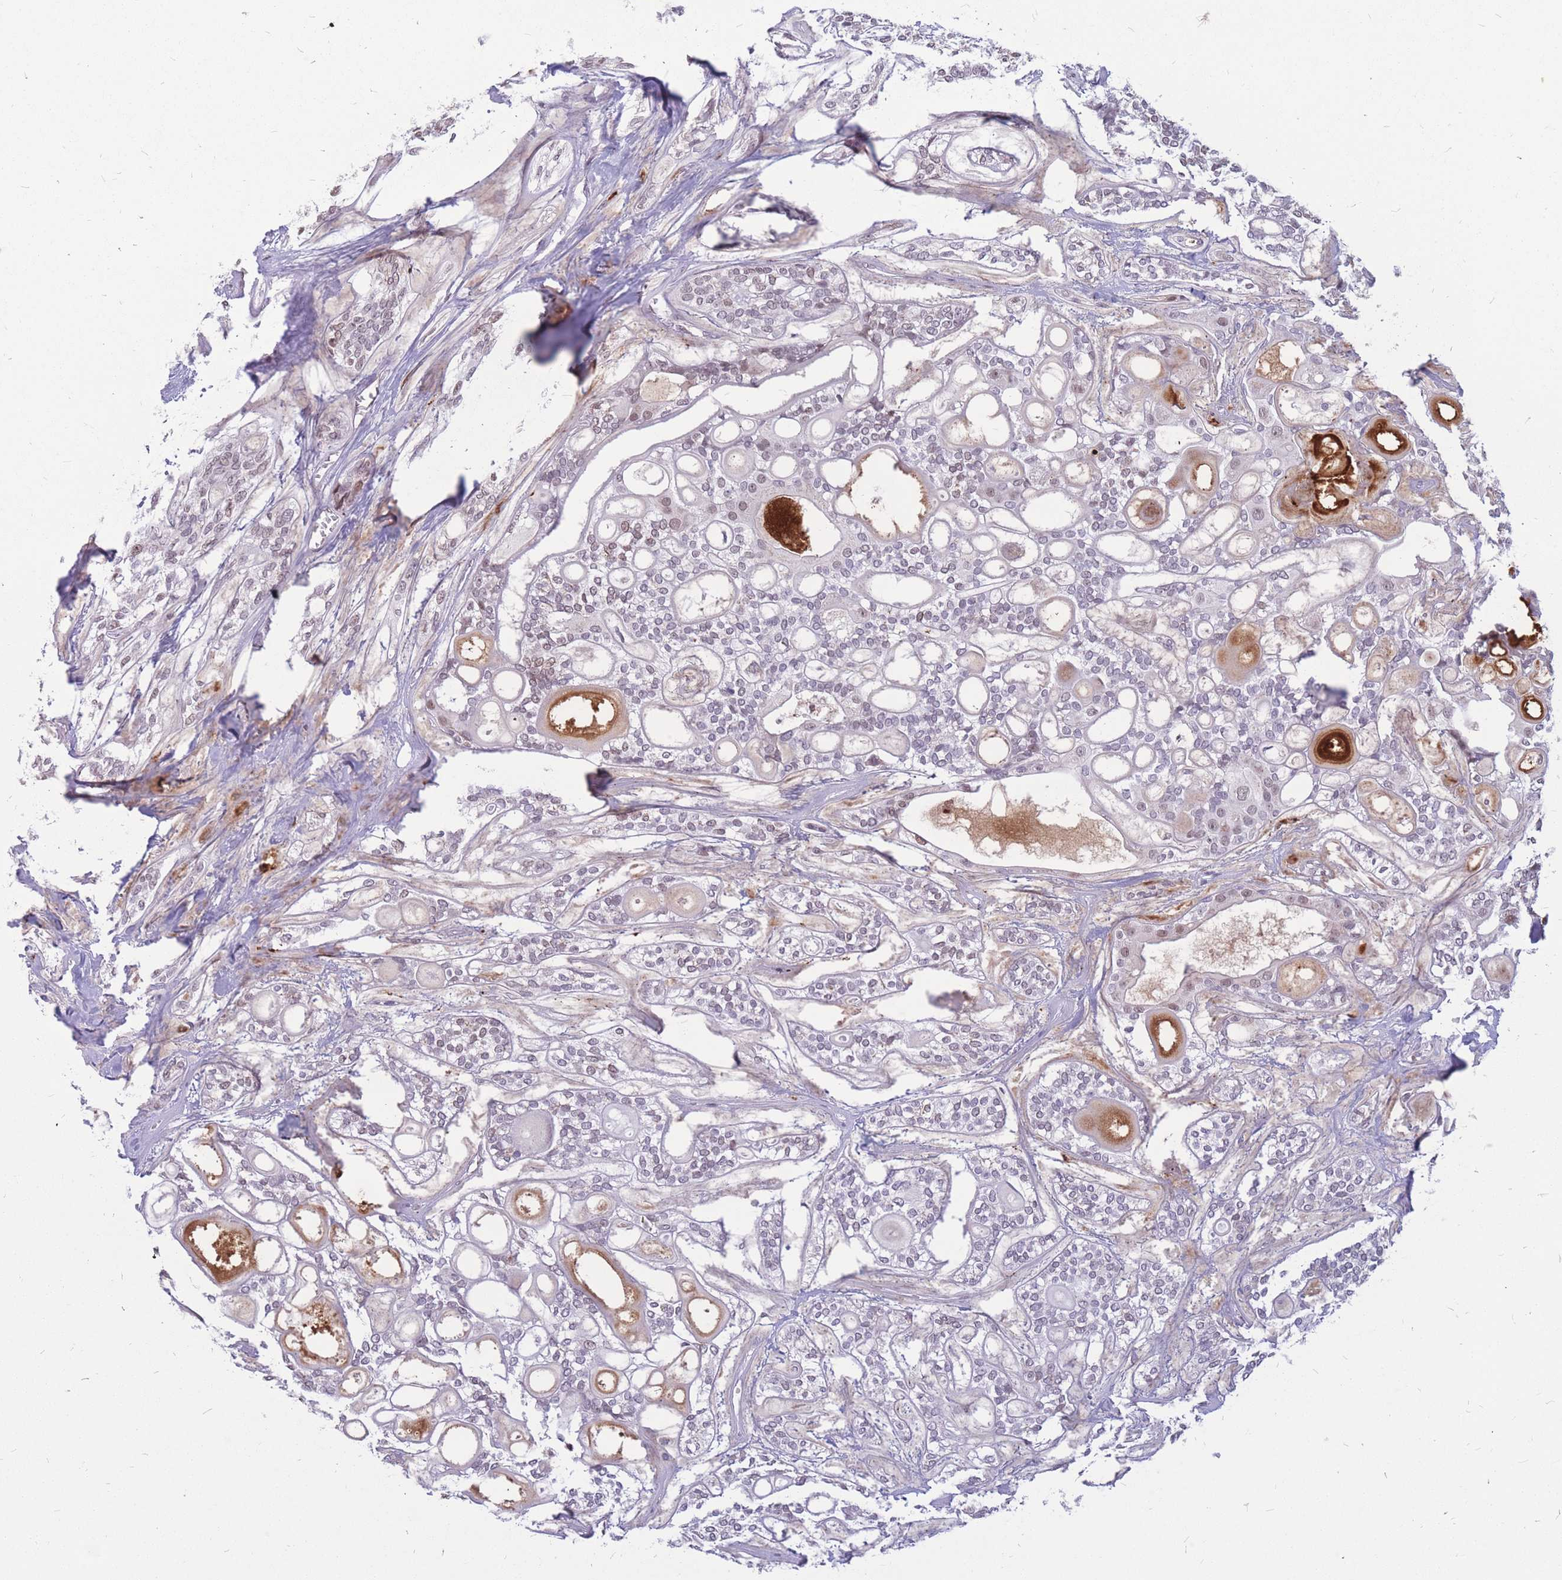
{"staining": {"intensity": "weak", "quantity": "<25%", "location": "nuclear"}, "tissue": "head and neck cancer", "cell_type": "Tumor cells", "image_type": "cancer", "snomed": [{"axis": "morphology", "description": "Adenocarcinoma, NOS"}, {"axis": "topography", "description": "Head-Neck"}], "caption": "A high-resolution photomicrograph shows immunohistochemistry (IHC) staining of head and neck cancer (adenocarcinoma), which displays no significant positivity in tumor cells.", "gene": "ADD2", "patient": {"sex": "male", "age": 66}}